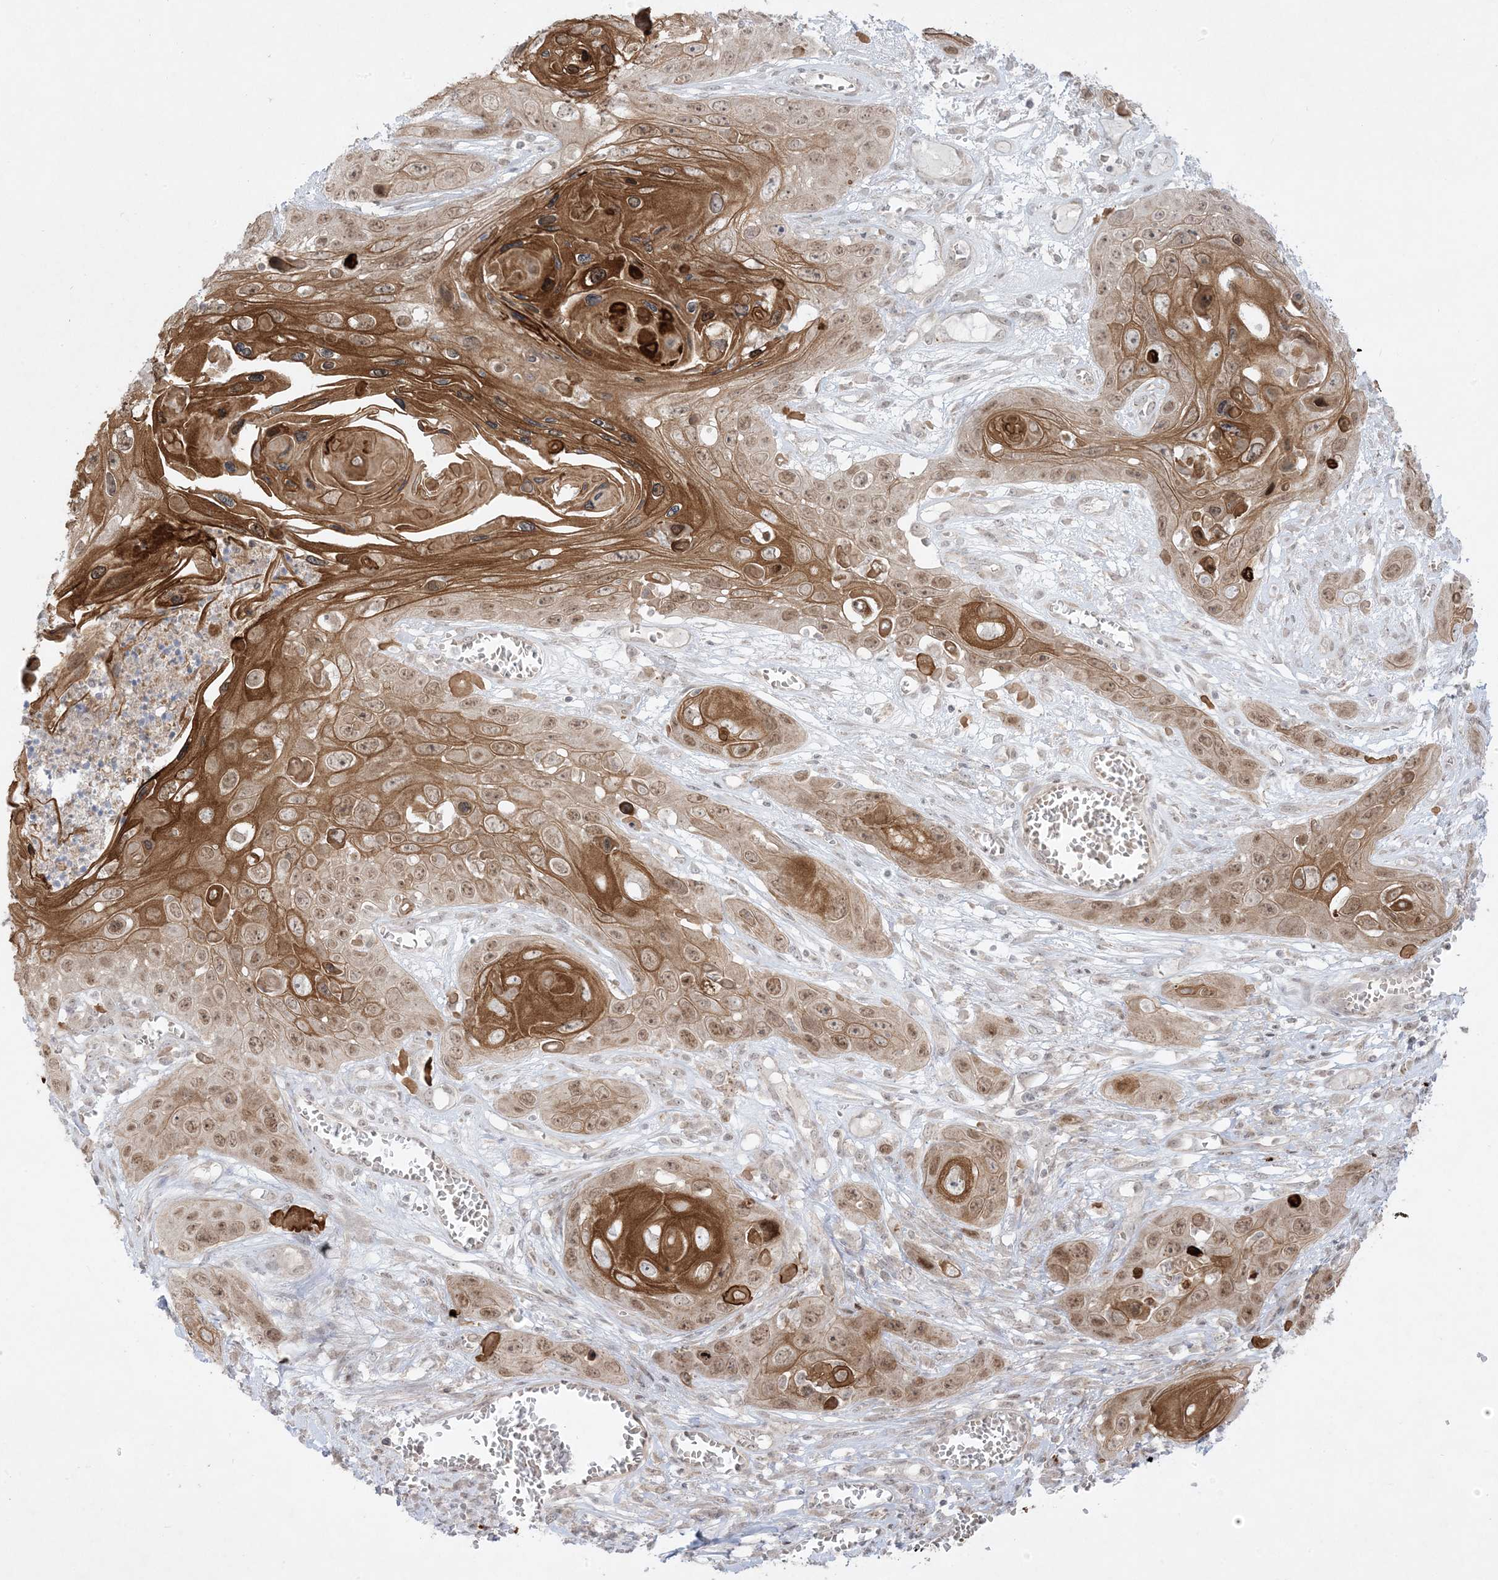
{"staining": {"intensity": "moderate", "quantity": ">75%", "location": "cytoplasmic/membranous,nuclear"}, "tissue": "skin cancer", "cell_type": "Tumor cells", "image_type": "cancer", "snomed": [{"axis": "morphology", "description": "Squamous cell carcinoma, NOS"}, {"axis": "topography", "description": "Skin"}], "caption": "Immunohistochemistry image of human squamous cell carcinoma (skin) stained for a protein (brown), which demonstrates medium levels of moderate cytoplasmic/membranous and nuclear staining in approximately >75% of tumor cells.", "gene": "PTK6", "patient": {"sex": "male", "age": 55}}